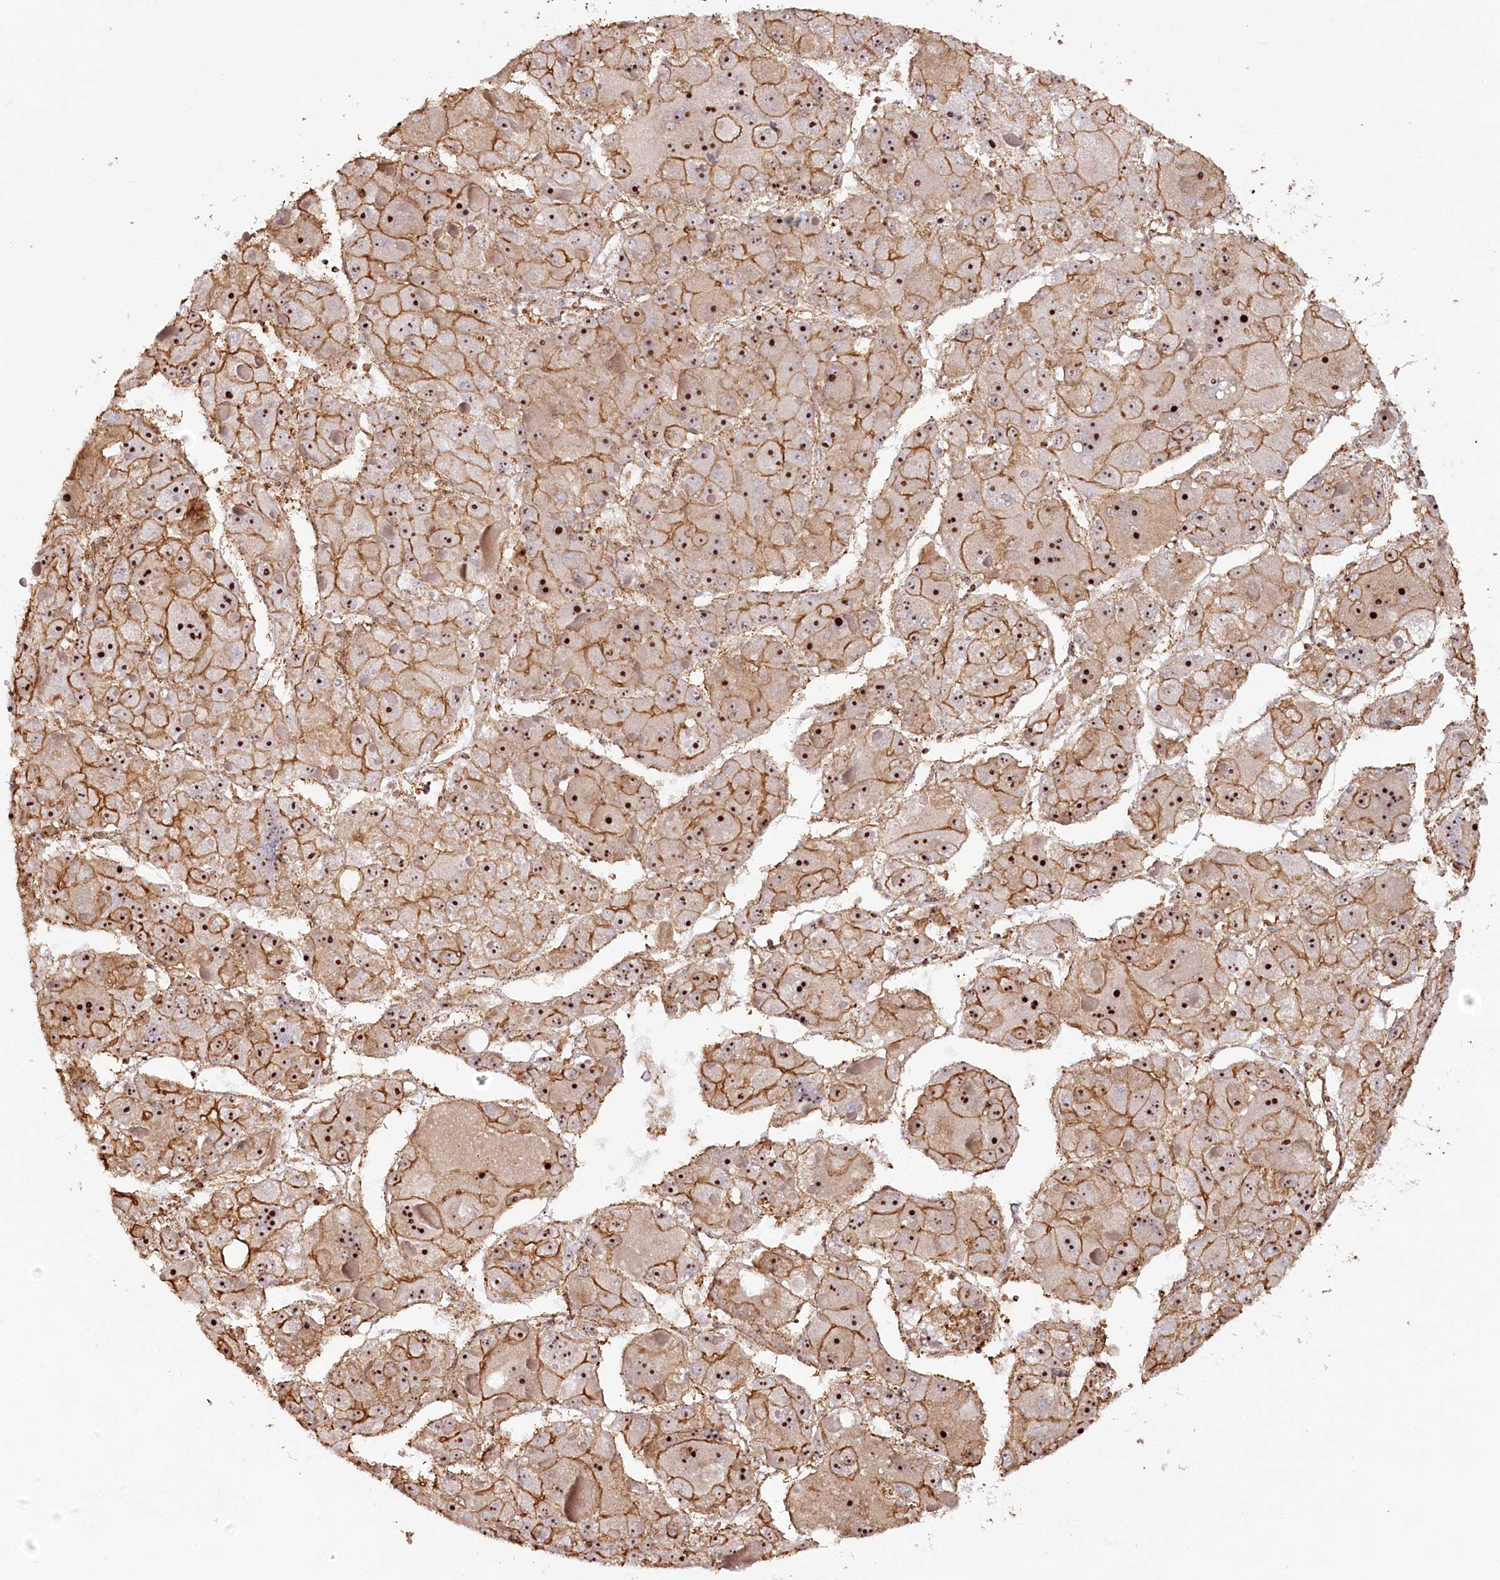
{"staining": {"intensity": "strong", "quantity": ">75%", "location": "cytoplasmic/membranous,nuclear"}, "tissue": "liver cancer", "cell_type": "Tumor cells", "image_type": "cancer", "snomed": [{"axis": "morphology", "description": "Carcinoma, Hepatocellular, NOS"}, {"axis": "topography", "description": "Liver"}], "caption": "DAB (3,3'-diaminobenzidine) immunohistochemical staining of liver cancer (hepatocellular carcinoma) demonstrates strong cytoplasmic/membranous and nuclear protein expression in approximately >75% of tumor cells. The staining is performed using DAB (3,3'-diaminobenzidine) brown chromogen to label protein expression. The nuclei are counter-stained blue using hematoxylin.", "gene": "WDR36", "patient": {"sex": "female", "age": 73}}